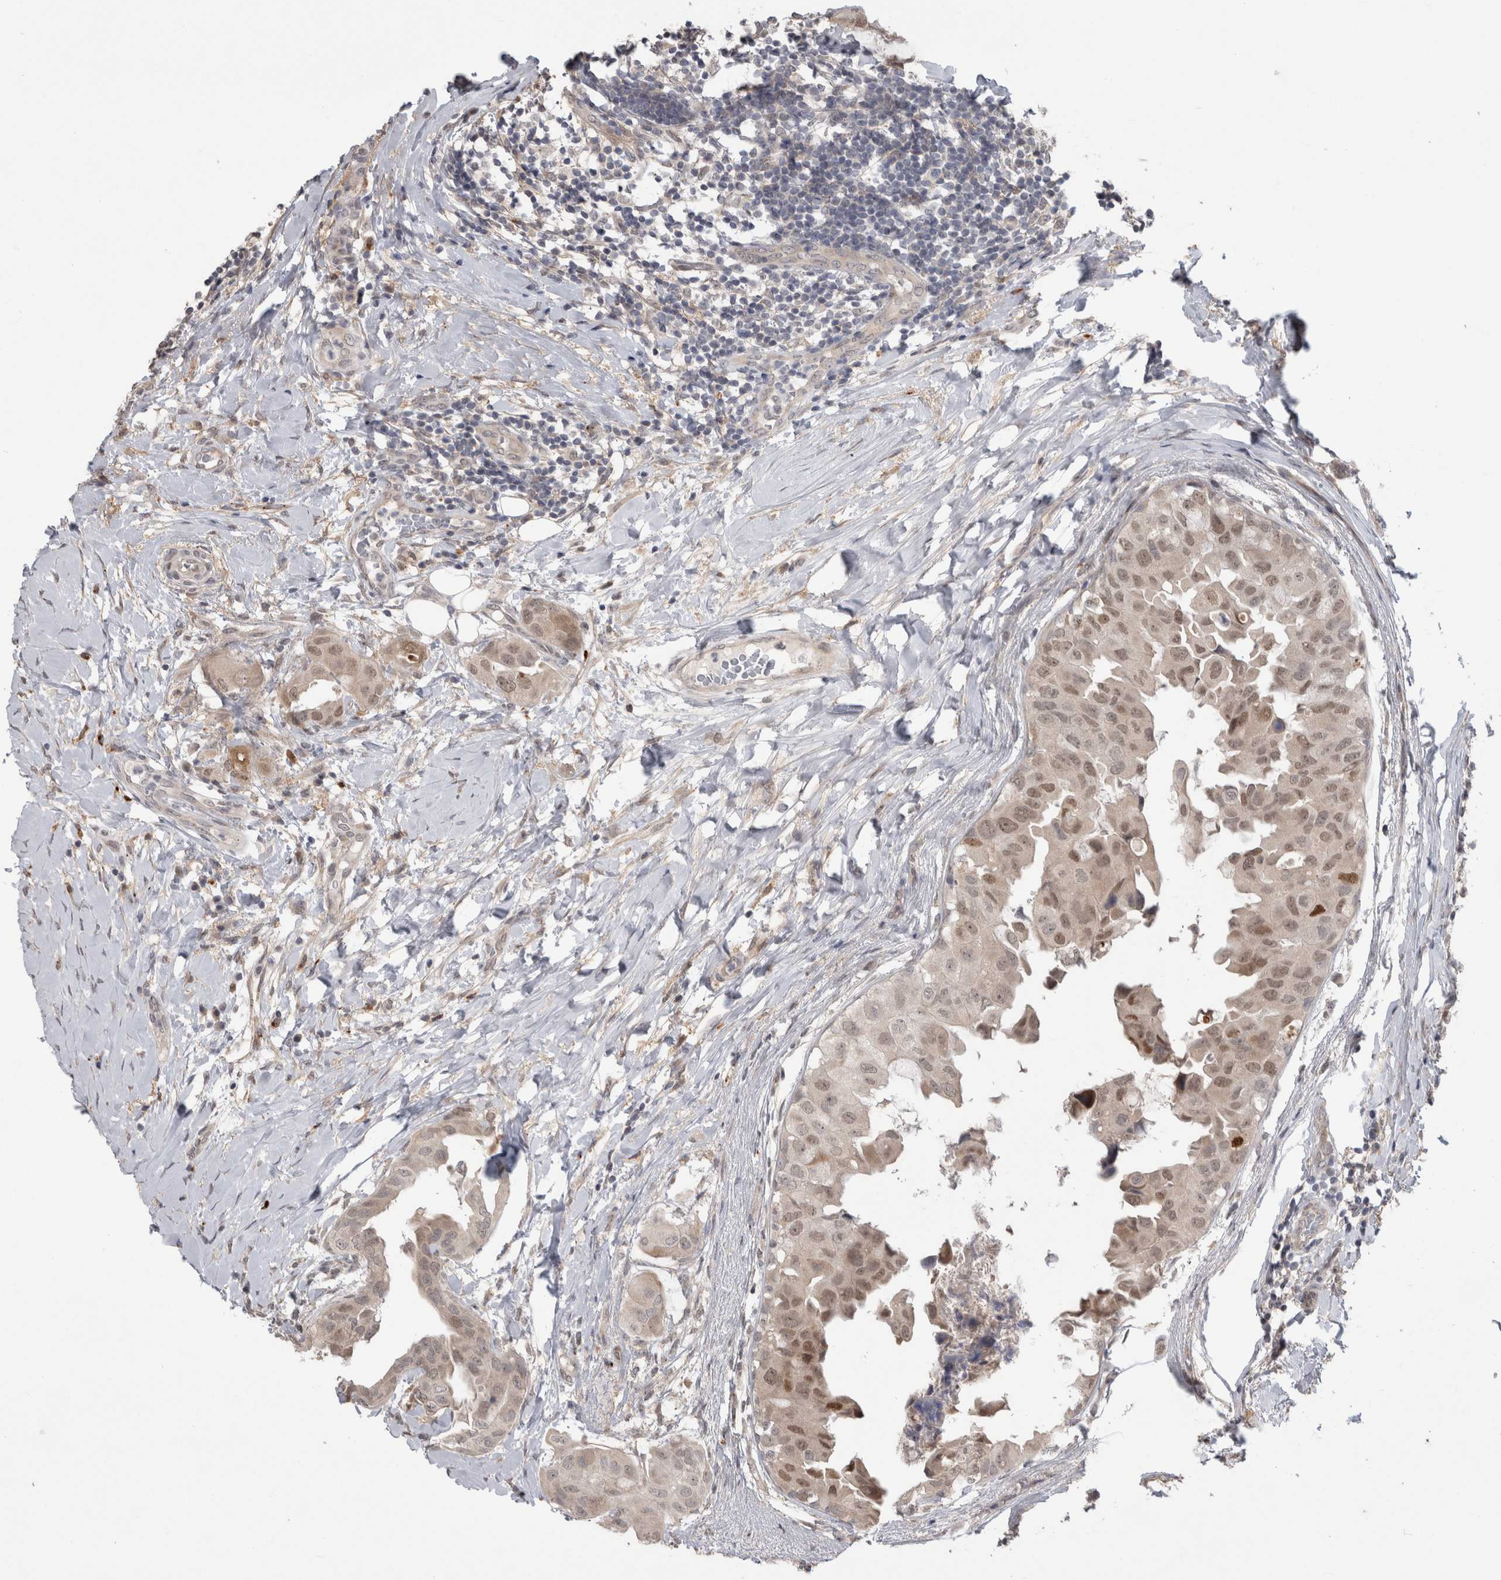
{"staining": {"intensity": "moderate", "quantity": "<25%", "location": "cytoplasmic/membranous,nuclear"}, "tissue": "breast cancer", "cell_type": "Tumor cells", "image_type": "cancer", "snomed": [{"axis": "morphology", "description": "Duct carcinoma"}, {"axis": "topography", "description": "Breast"}], "caption": "High-magnification brightfield microscopy of breast invasive ductal carcinoma stained with DAB (brown) and counterstained with hematoxylin (blue). tumor cells exhibit moderate cytoplasmic/membranous and nuclear expression is identified in approximately<25% of cells.", "gene": "MTBP", "patient": {"sex": "female", "age": 40}}